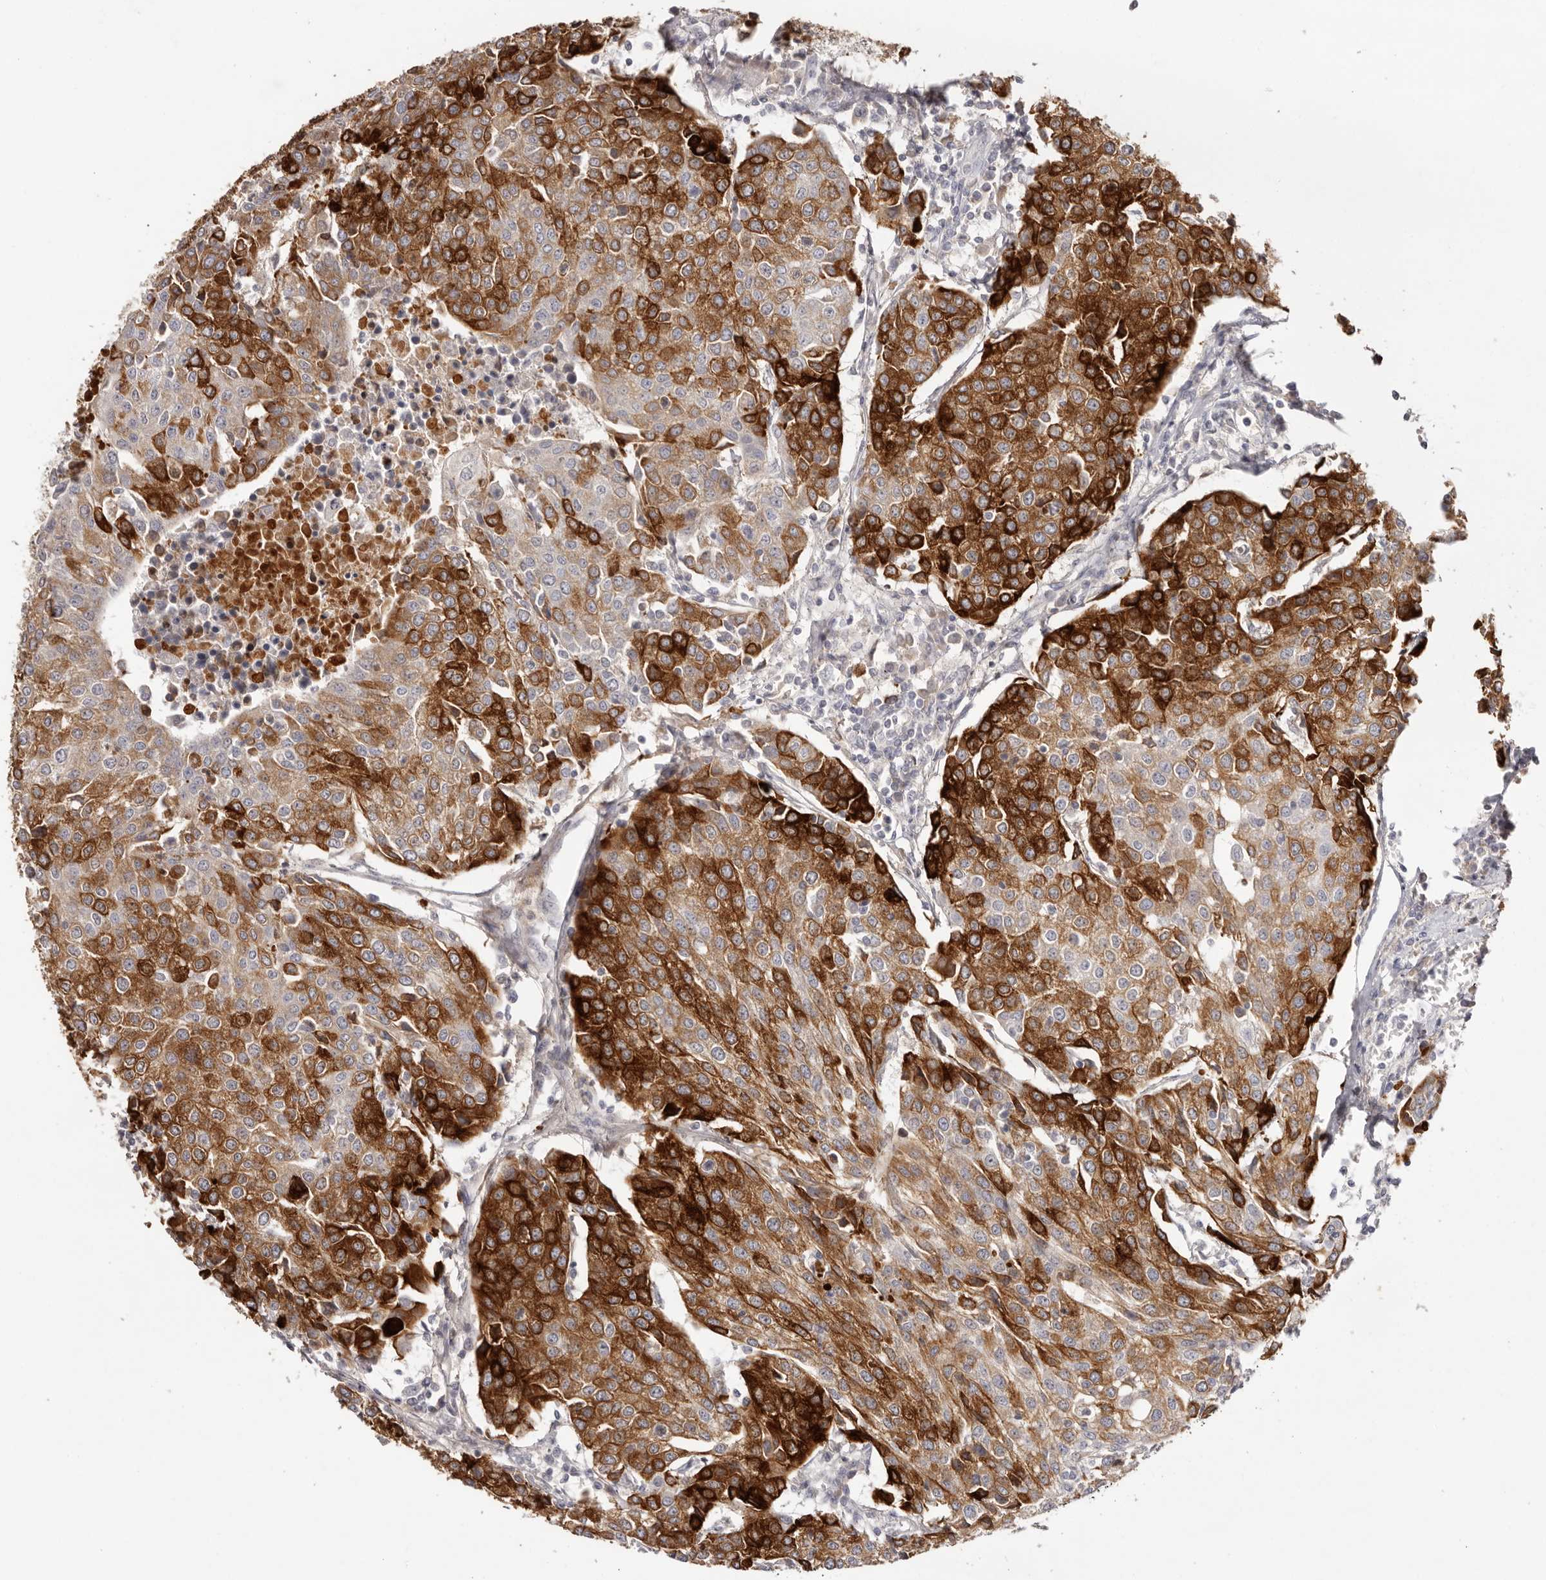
{"staining": {"intensity": "strong", "quantity": "25%-75%", "location": "cytoplasmic/membranous"}, "tissue": "urothelial cancer", "cell_type": "Tumor cells", "image_type": "cancer", "snomed": [{"axis": "morphology", "description": "Urothelial carcinoma, High grade"}, {"axis": "topography", "description": "Urinary bladder"}], "caption": "IHC photomicrograph of high-grade urothelial carcinoma stained for a protein (brown), which exhibits high levels of strong cytoplasmic/membranous positivity in about 25%-75% of tumor cells.", "gene": "SCUBE2", "patient": {"sex": "female", "age": 85}}